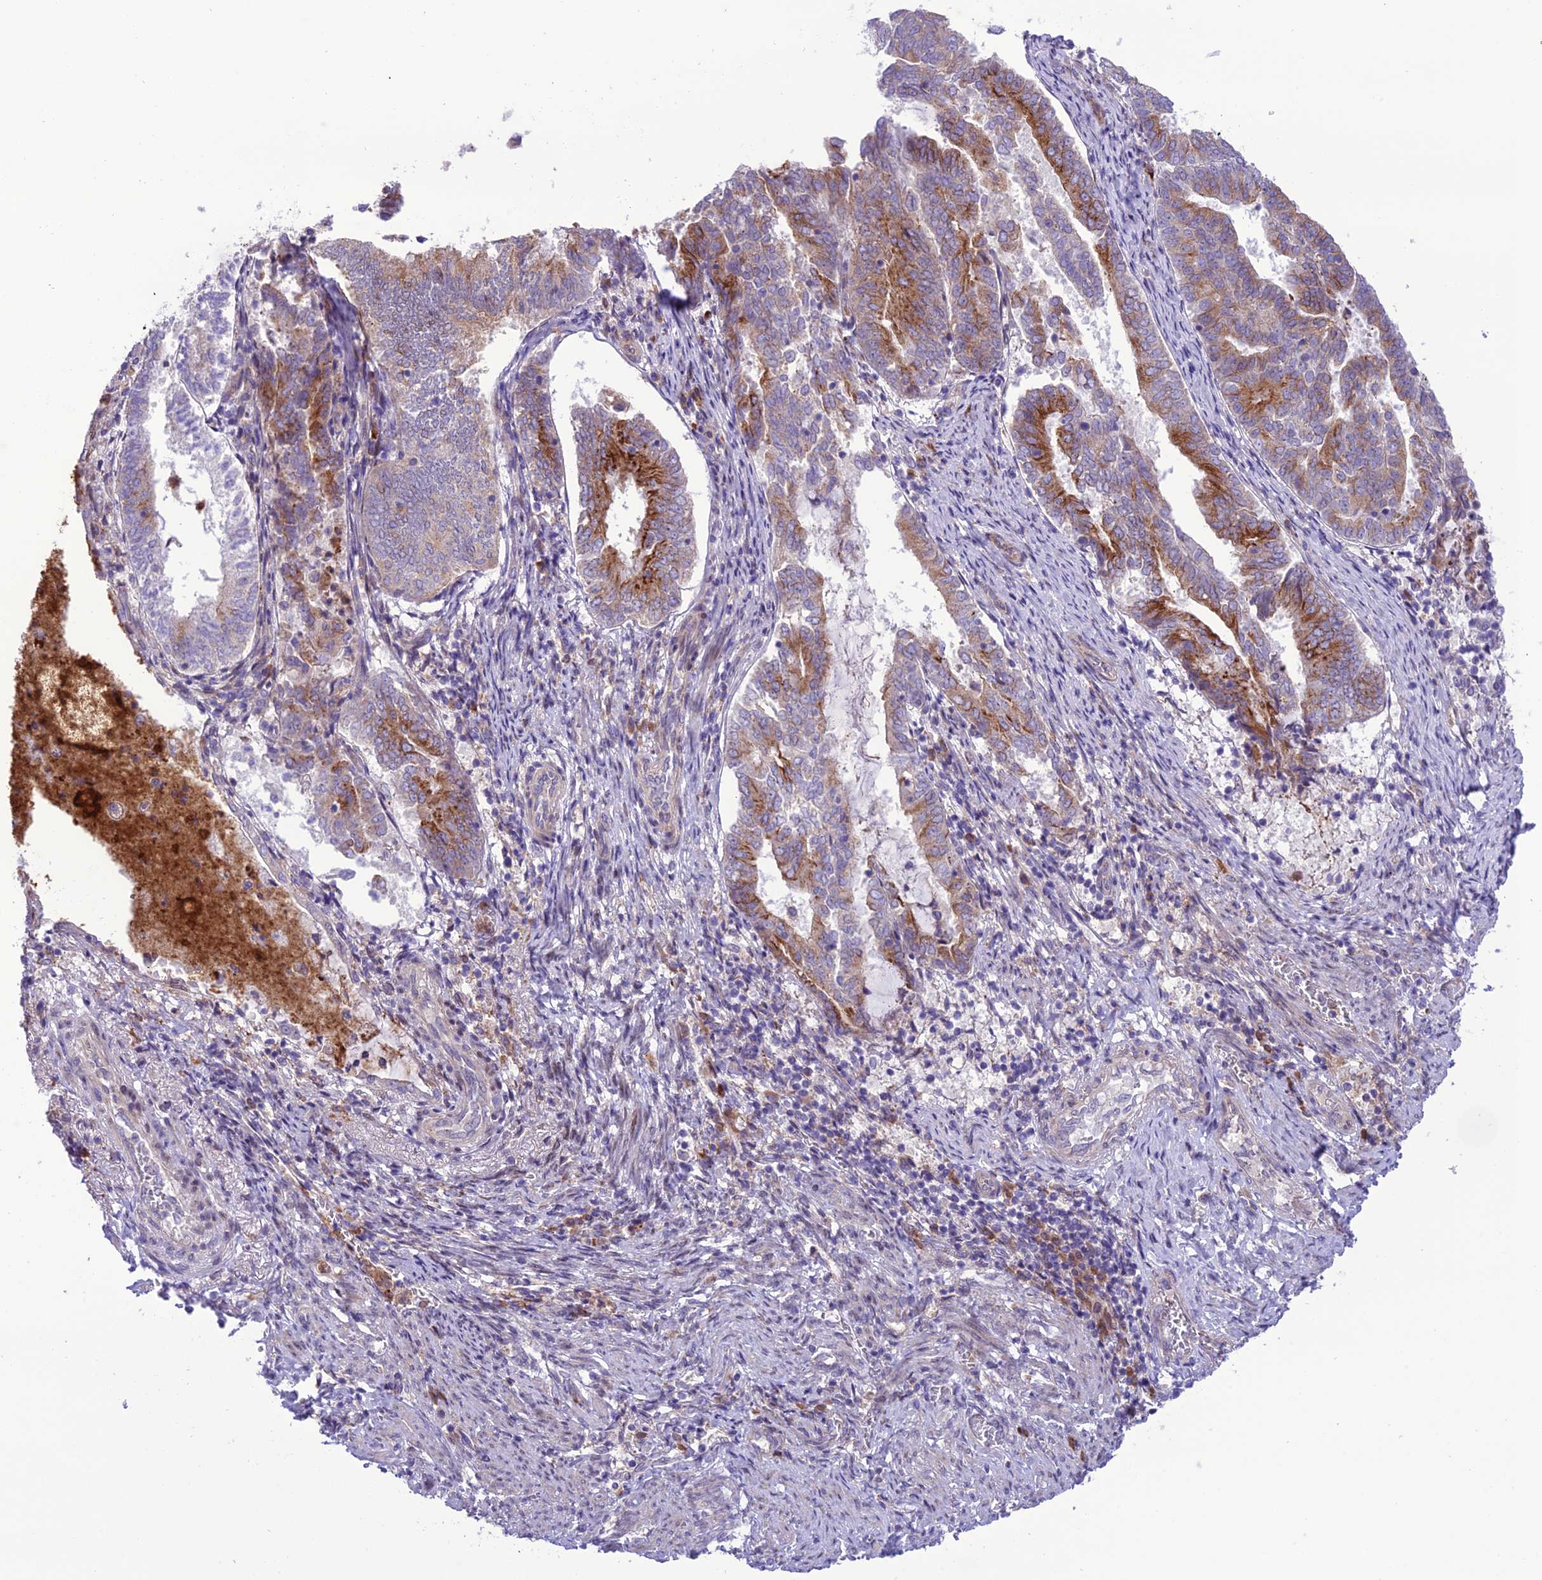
{"staining": {"intensity": "strong", "quantity": "25%-75%", "location": "cytoplasmic/membranous"}, "tissue": "endometrial cancer", "cell_type": "Tumor cells", "image_type": "cancer", "snomed": [{"axis": "morphology", "description": "Adenocarcinoma, NOS"}, {"axis": "topography", "description": "Endometrium"}], "caption": "Tumor cells show high levels of strong cytoplasmic/membranous positivity in about 25%-75% of cells in adenocarcinoma (endometrial). (brown staining indicates protein expression, while blue staining denotes nuclei).", "gene": "JMY", "patient": {"sex": "female", "age": 80}}